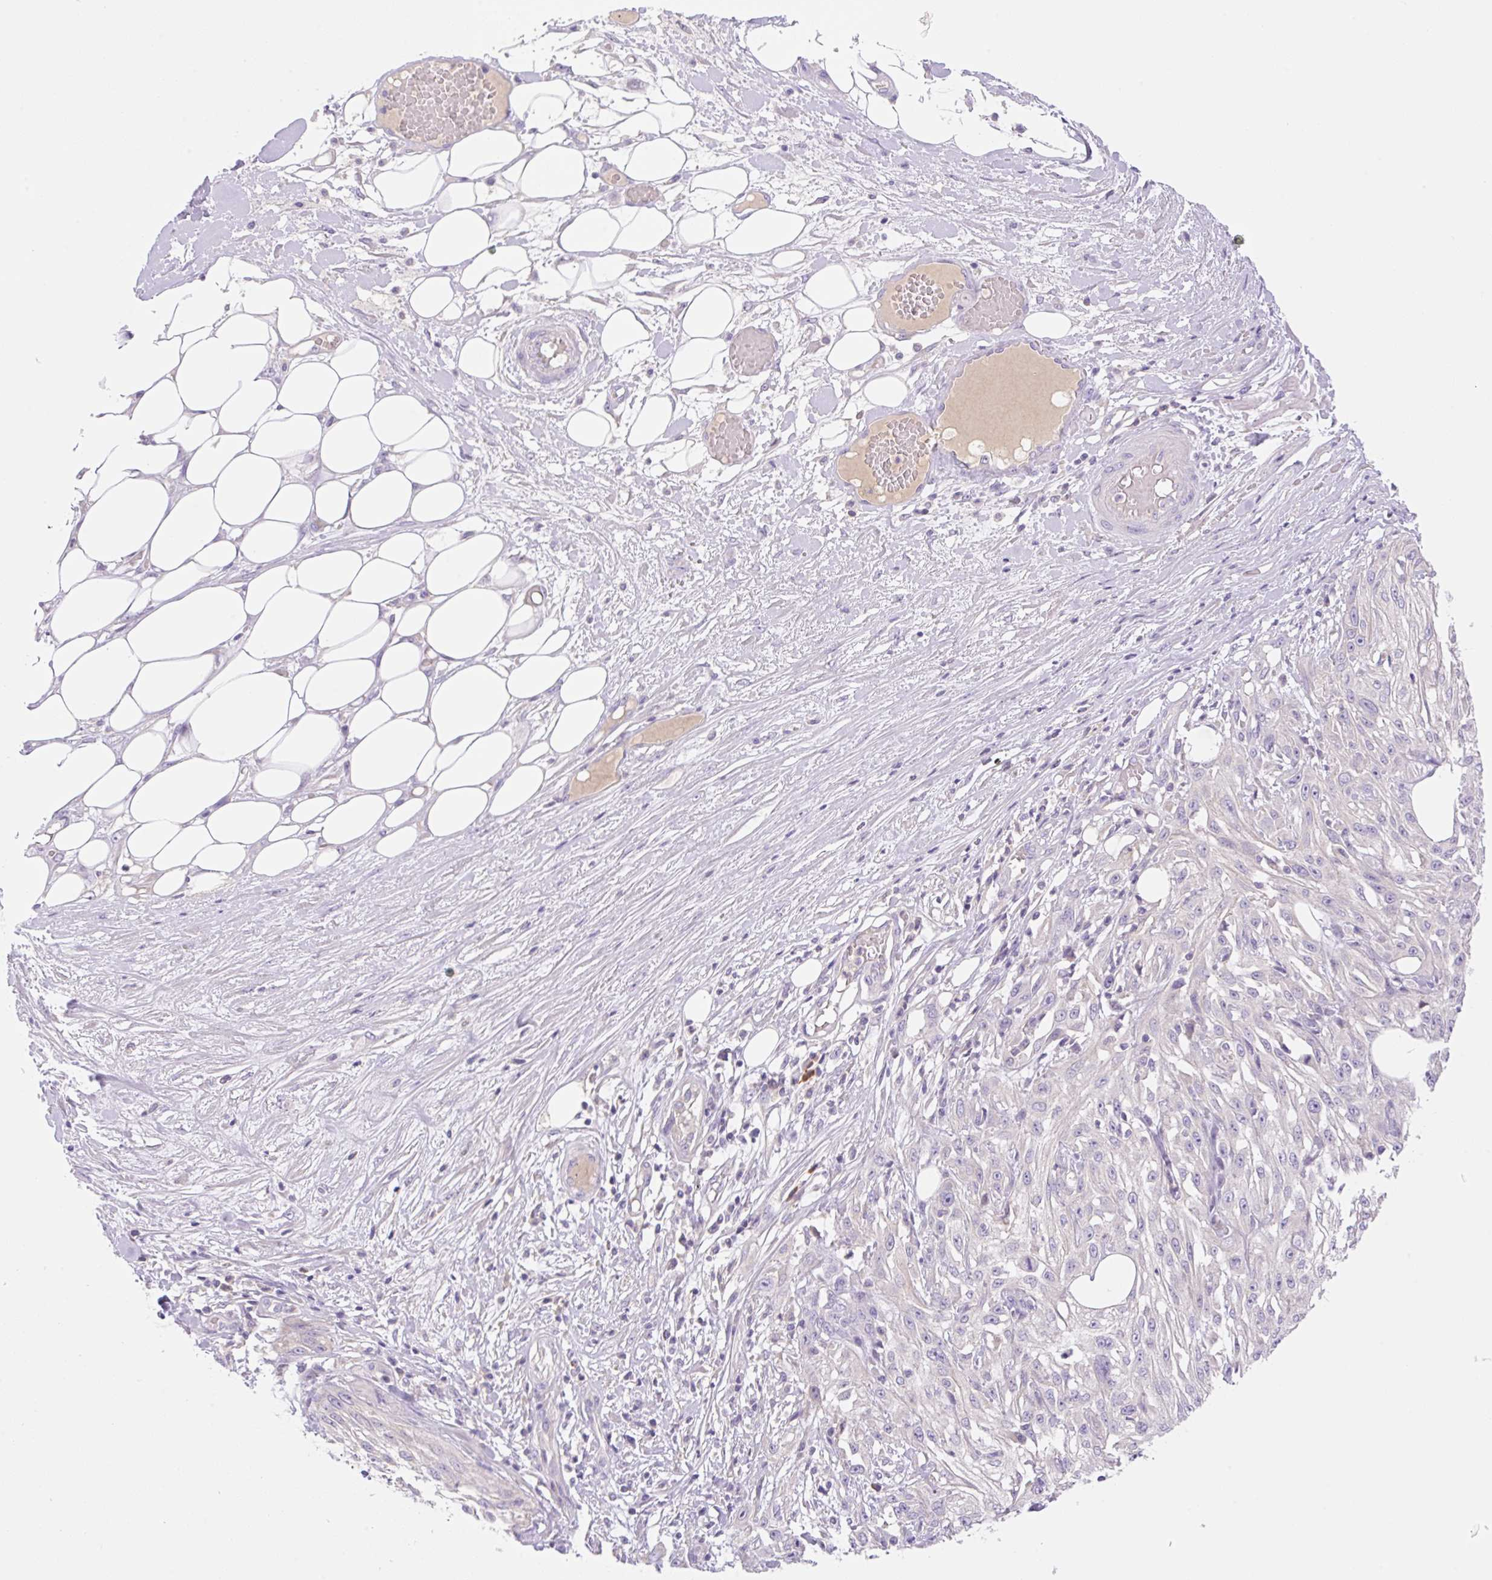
{"staining": {"intensity": "negative", "quantity": "none", "location": "none"}, "tissue": "skin cancer", "cell_type": "Tumor cells", "image_type": "cancer", "snomed": [{"axis": "morphology", "description": "Squamous cell carcinoma, NOS"}, {"axis": "morphology", "description": "Squamous cell carcinoma, metastatic, NOS"}, {"axis": "topography", "description": "Skin"}, {"axis": "topography", "description": "Lymph node"}], "caption": "Image shows no significant protein positivity in tumor cells of skin cancer.", "gene": "DENND5A", "patient": {"sex": "male", "age": 75}}